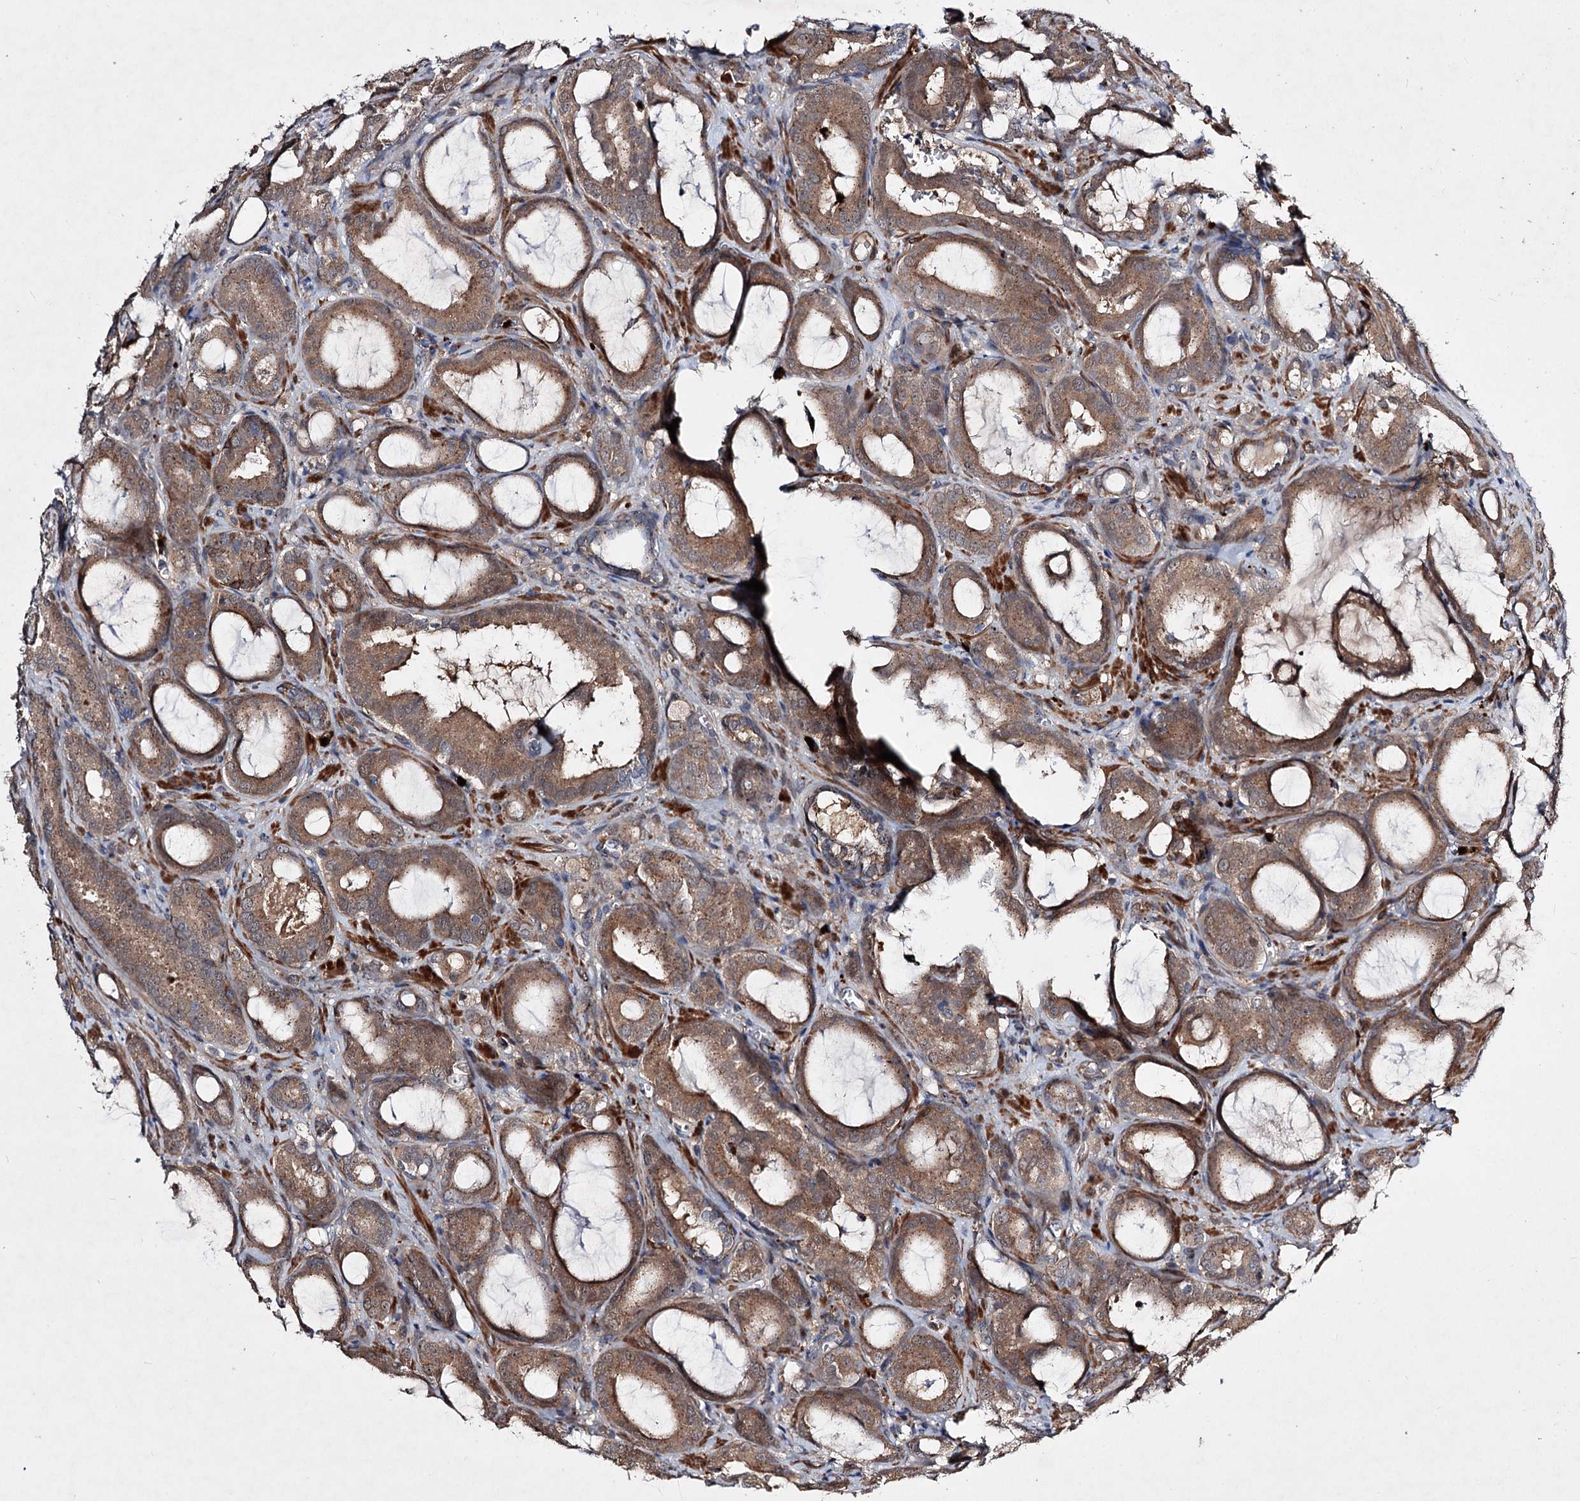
{"staining": {"intensity": "moderate", "quantity": ">75%", "location": "cytoplasmic/membranous"}, "tissue": "prostate cancer", "cell_type": "Tumor cells", "image_type": "cancer", "snomed": [{"axis": "morphology", "description": "Adenocarcinoma, High grade"}, {"axis": "topography", "description": "Prostate"}], "caption": "Prostate cancer (adenocarcinoma (high-grade)) stained with DAB immunohistochemistry shows medium levels of moderate cytoplasmic/membranous positivity in about >75% of tumor cells. The staining was performed using DAB, with brown indicating positive protein expression. Nuclei are stained blue with hematoxylin.", "gene": "MINDY3", "patient": {"sex": "male", "age": 72}}